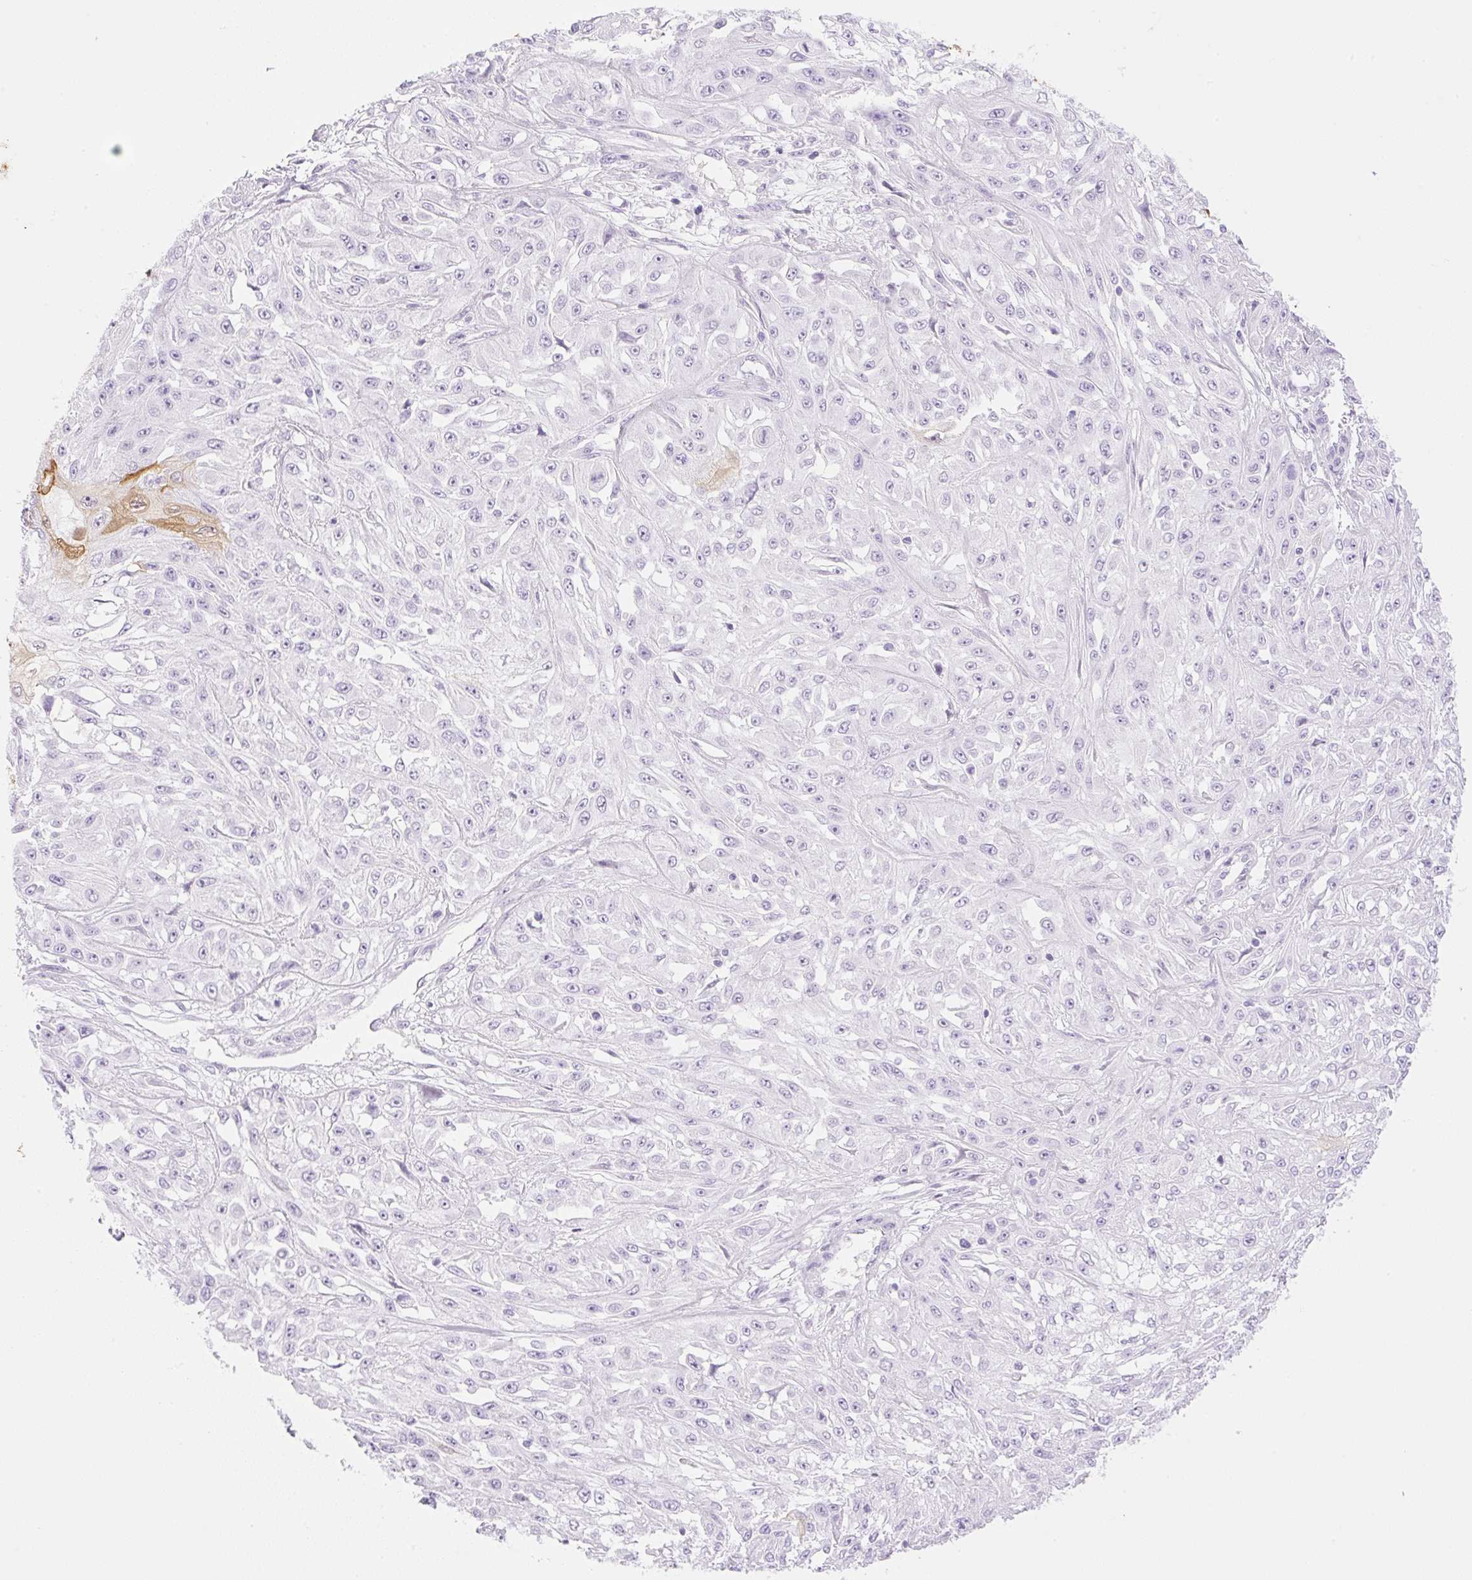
{"staining": {"intensity": "strong", "quantity": "<25%", "location": "cytoplasmic/membranous,nuclear"}, "tissue": "skin cancer", "cell_type": "Tumor cells", "image_type": "cancer", "snomed": [{"axis": "morphology", "description": "Squamous cell carcinoma, NOS"}, {"axis": "morphology", "description": "Squamous cell carcinoma, metastatic, NOS"}, {"axis": "topography", "description": "Skin"}, {"axis": "topography", "description": "Lymph node"}], "caption": "Human skin cancer (metastatic squamous cell carcinoma) stained with a protein marker demonstrates strong staining in tumor cells.", "gene": "SPRR4", "patient": {"sex": "male", "age": 75}}